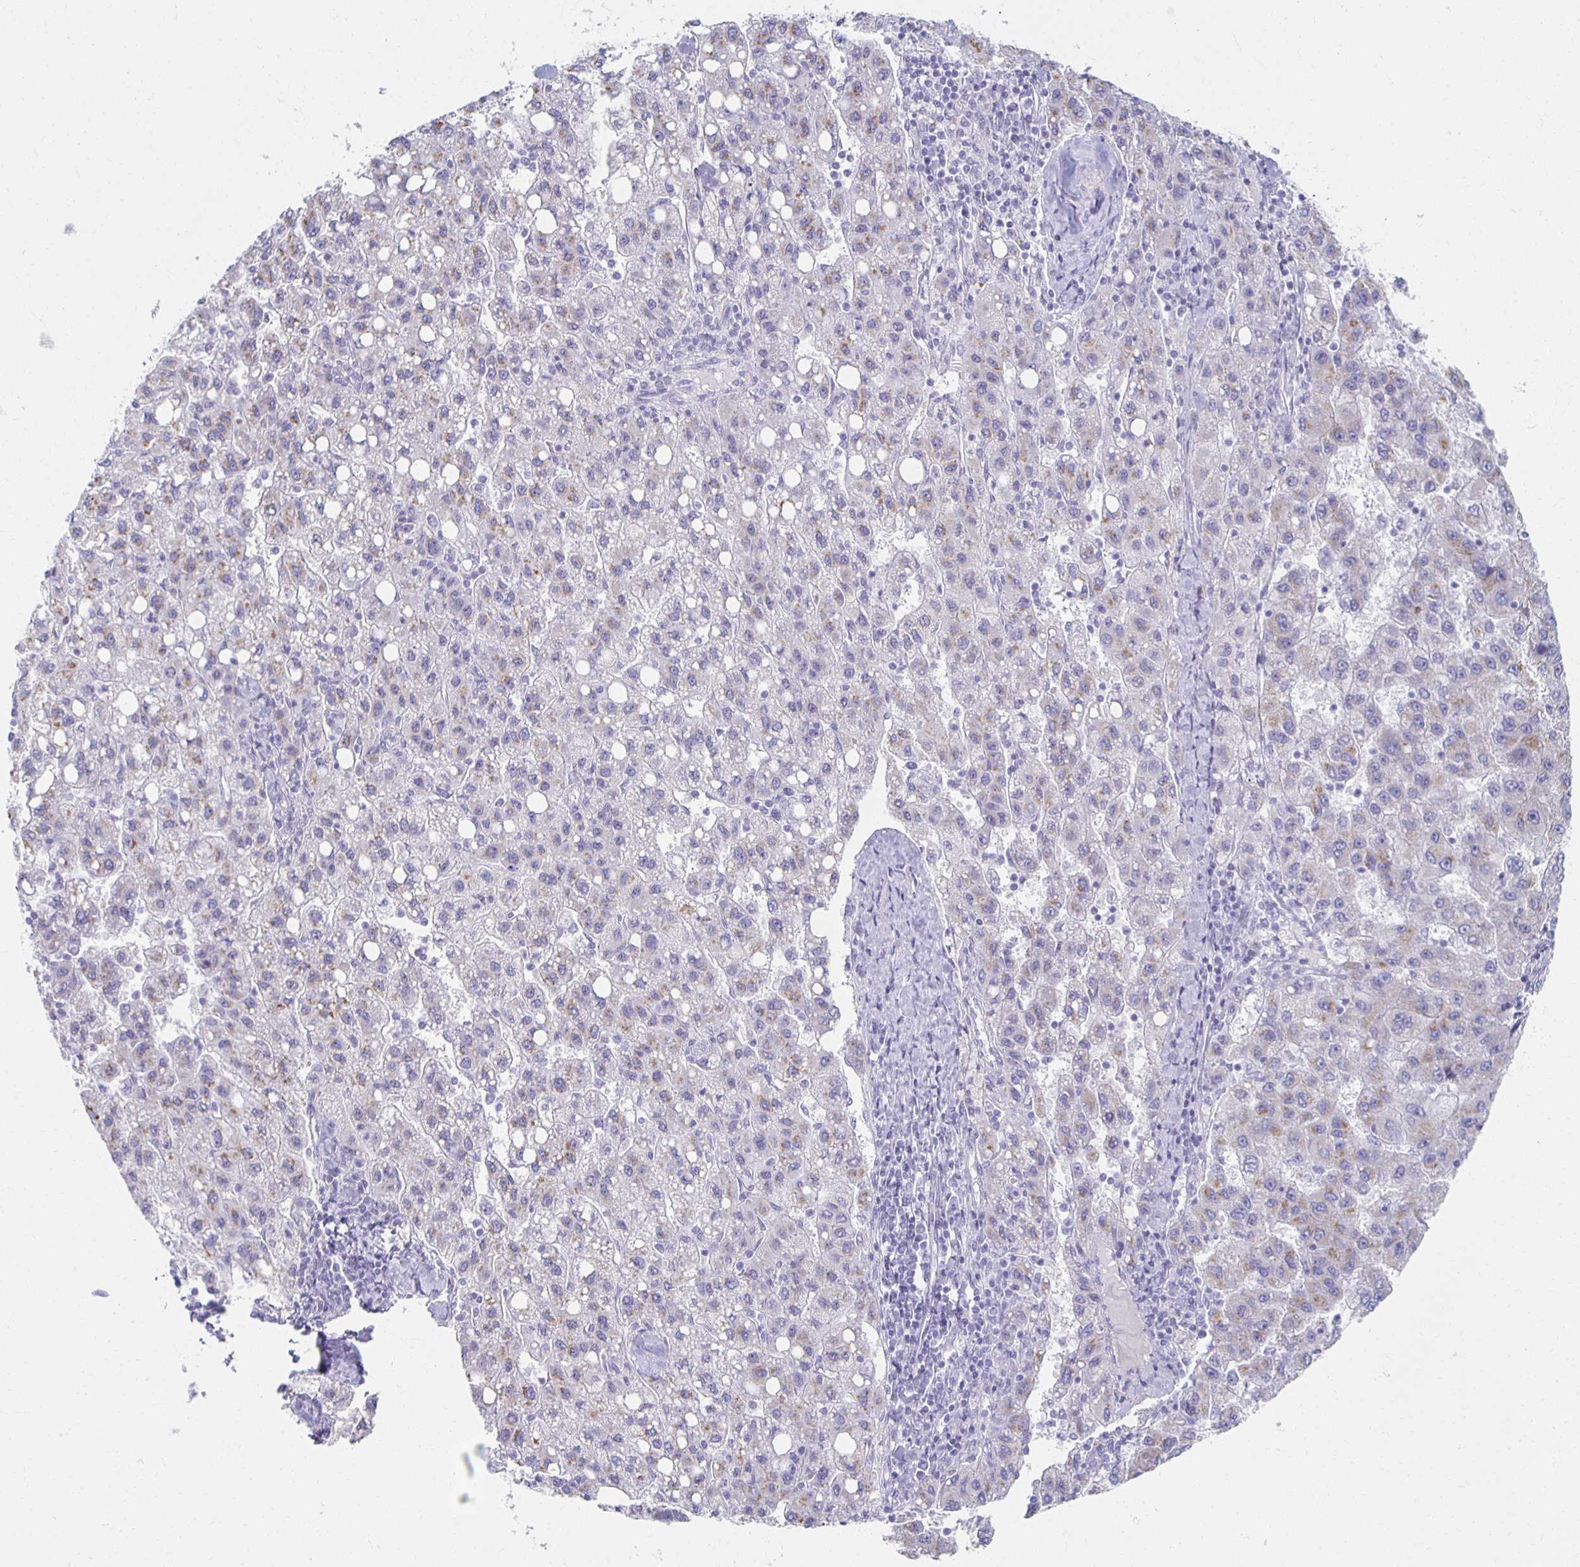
{"staining": {"intensity": "weak", "quantity": "25%-75%", "location": "cytoplasmic/membranous"}, "tissue": "liver cancer", "cell_type": "Tumor cells", "image_type": "cancer", "snomed": [{"axis": "morphology", "description": "Carcinoma, Hepatocellular, NOS"}, {"axis": "topography", "description": "Liver"}], "caption": "High-power microscopy captured an immunohistochemistry (IHC) photomicrograph of hepatocellular carcinoma (liver), revealing weak cytoplasmic/membranous staining in approximately 25%-75% of tumor cells.", "gene": "TEX44", "patient": {"sex": "female", "age": 82}}